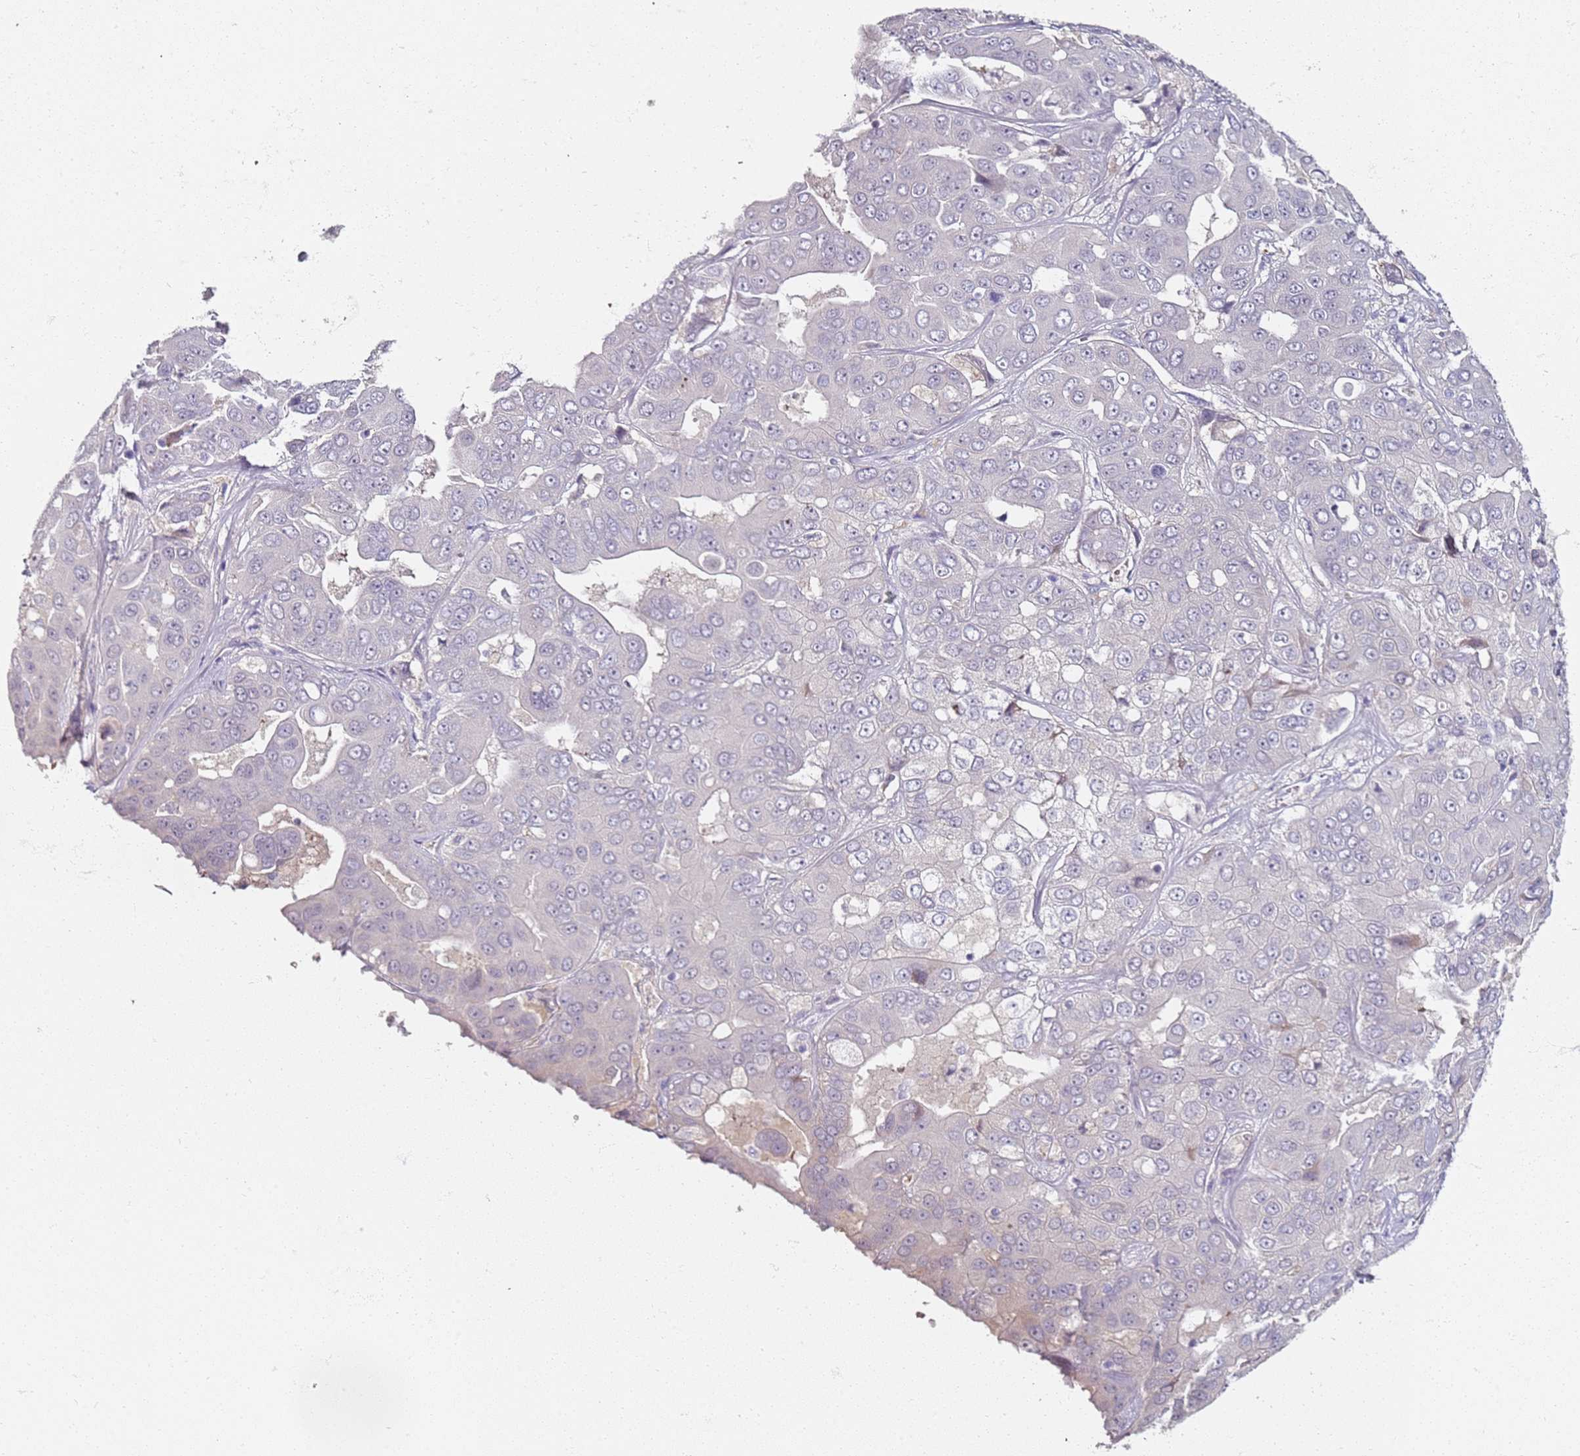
{"staining": {"intensity": "negative", "quantity": "none", "location": "none"}, "tissue": "liver cancer", "cell_type": "Tumor cells", "image_type": "cancer", "snomed": [{"axis": "morphology", "description": "Cholangiocarcinoma"}, {"axis": "topography", "description": "Liver"}], "caption": "Immunohistochemical staining of human liver cancer demonstrates no significant staining in tumor cells.", "gene": "CD40LG", "patient": {"sex": "female", "age": 52}}